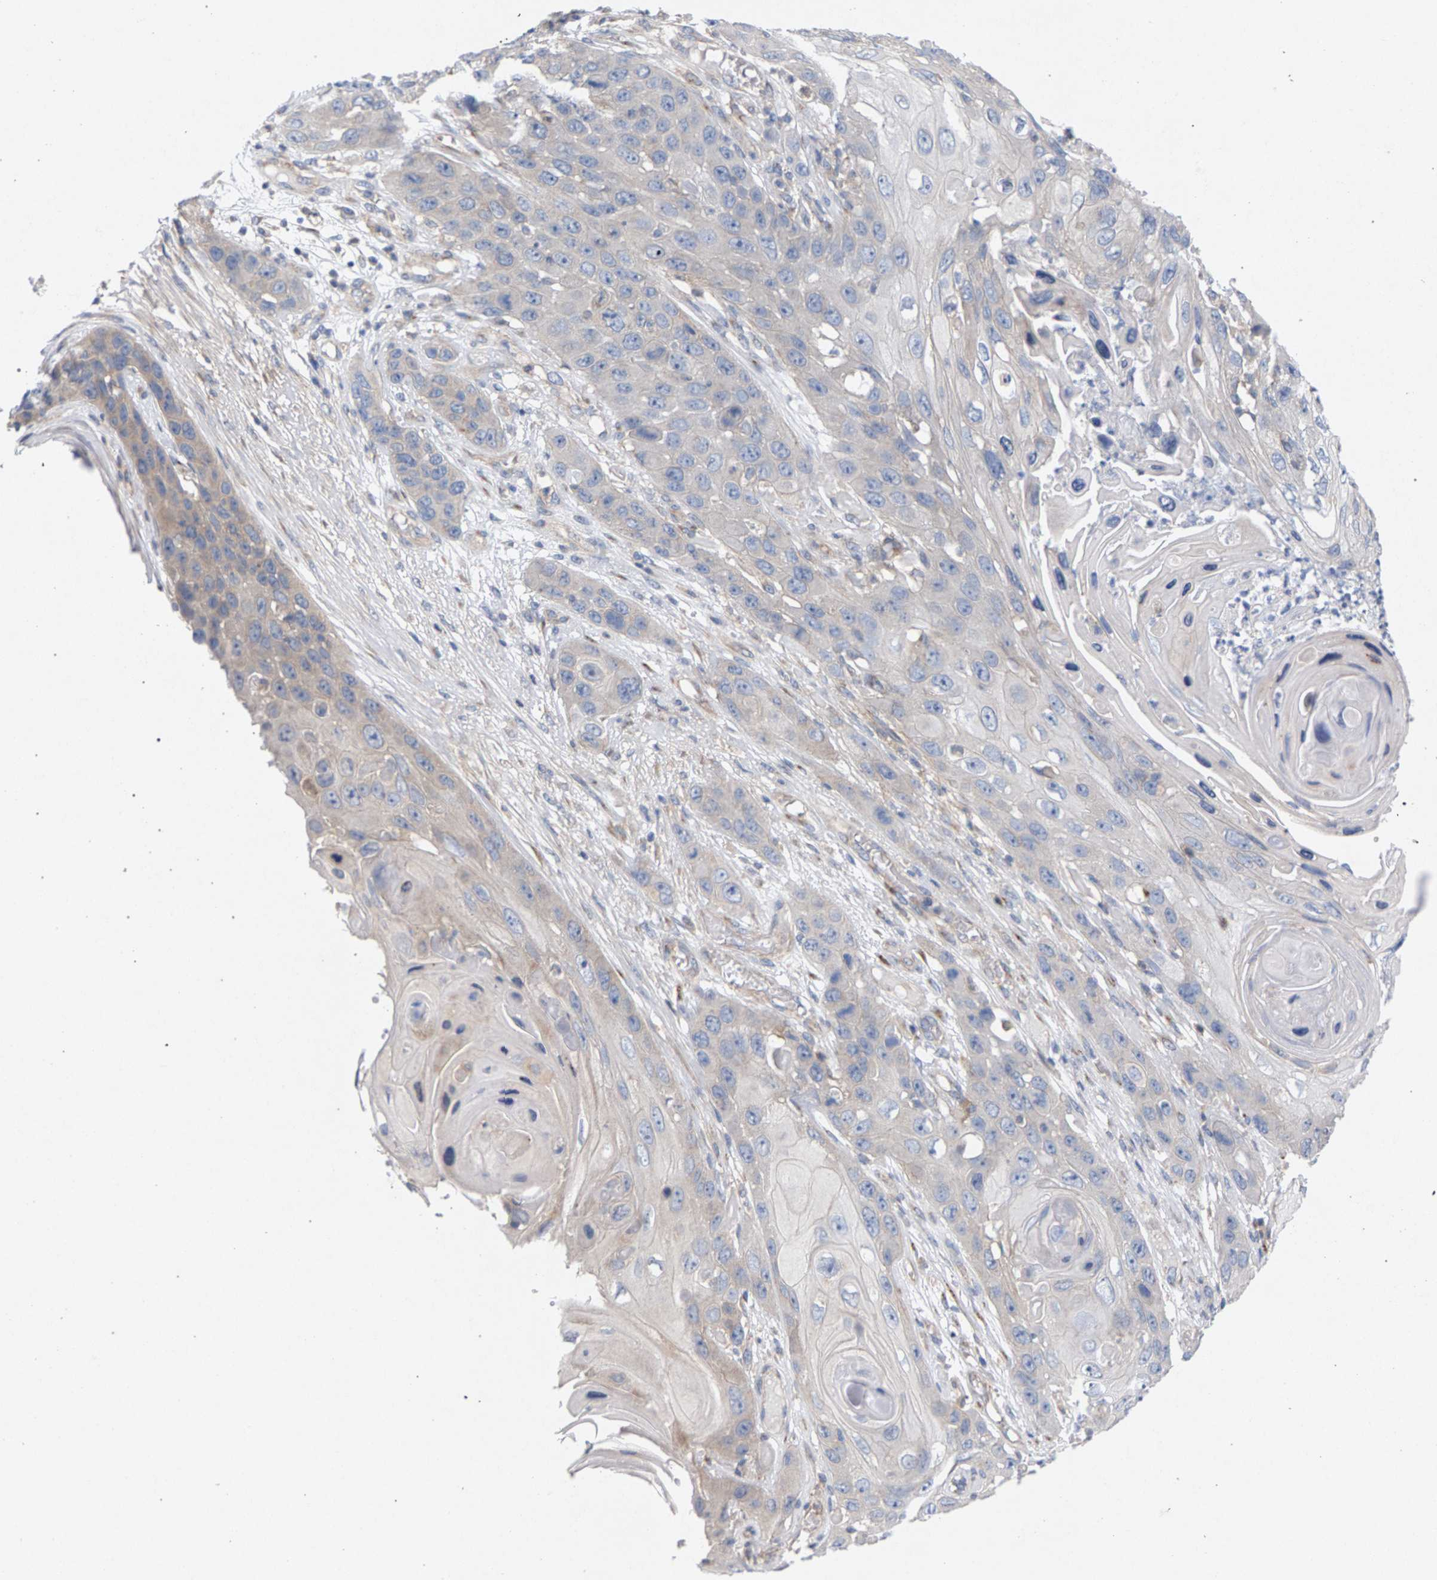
{"staining": {"intensity": "negative", "quantity": "none", "location": "none"}, "tissue": "skin cancer", "cell_type": "Tumor cells", "image_type": "cancer", "snomed": [{"axis": "morphology", "description": "Squamous cell carcinoma, NOS"}, {"axis": "topography", "description": "Skin"}], "caption": "DAB immunohistochemical staining of human skin cancer shows no significant positivity in tumor cells.", "gene": "MAMDC2", "patient": {"sex": "male", "age": 55}}